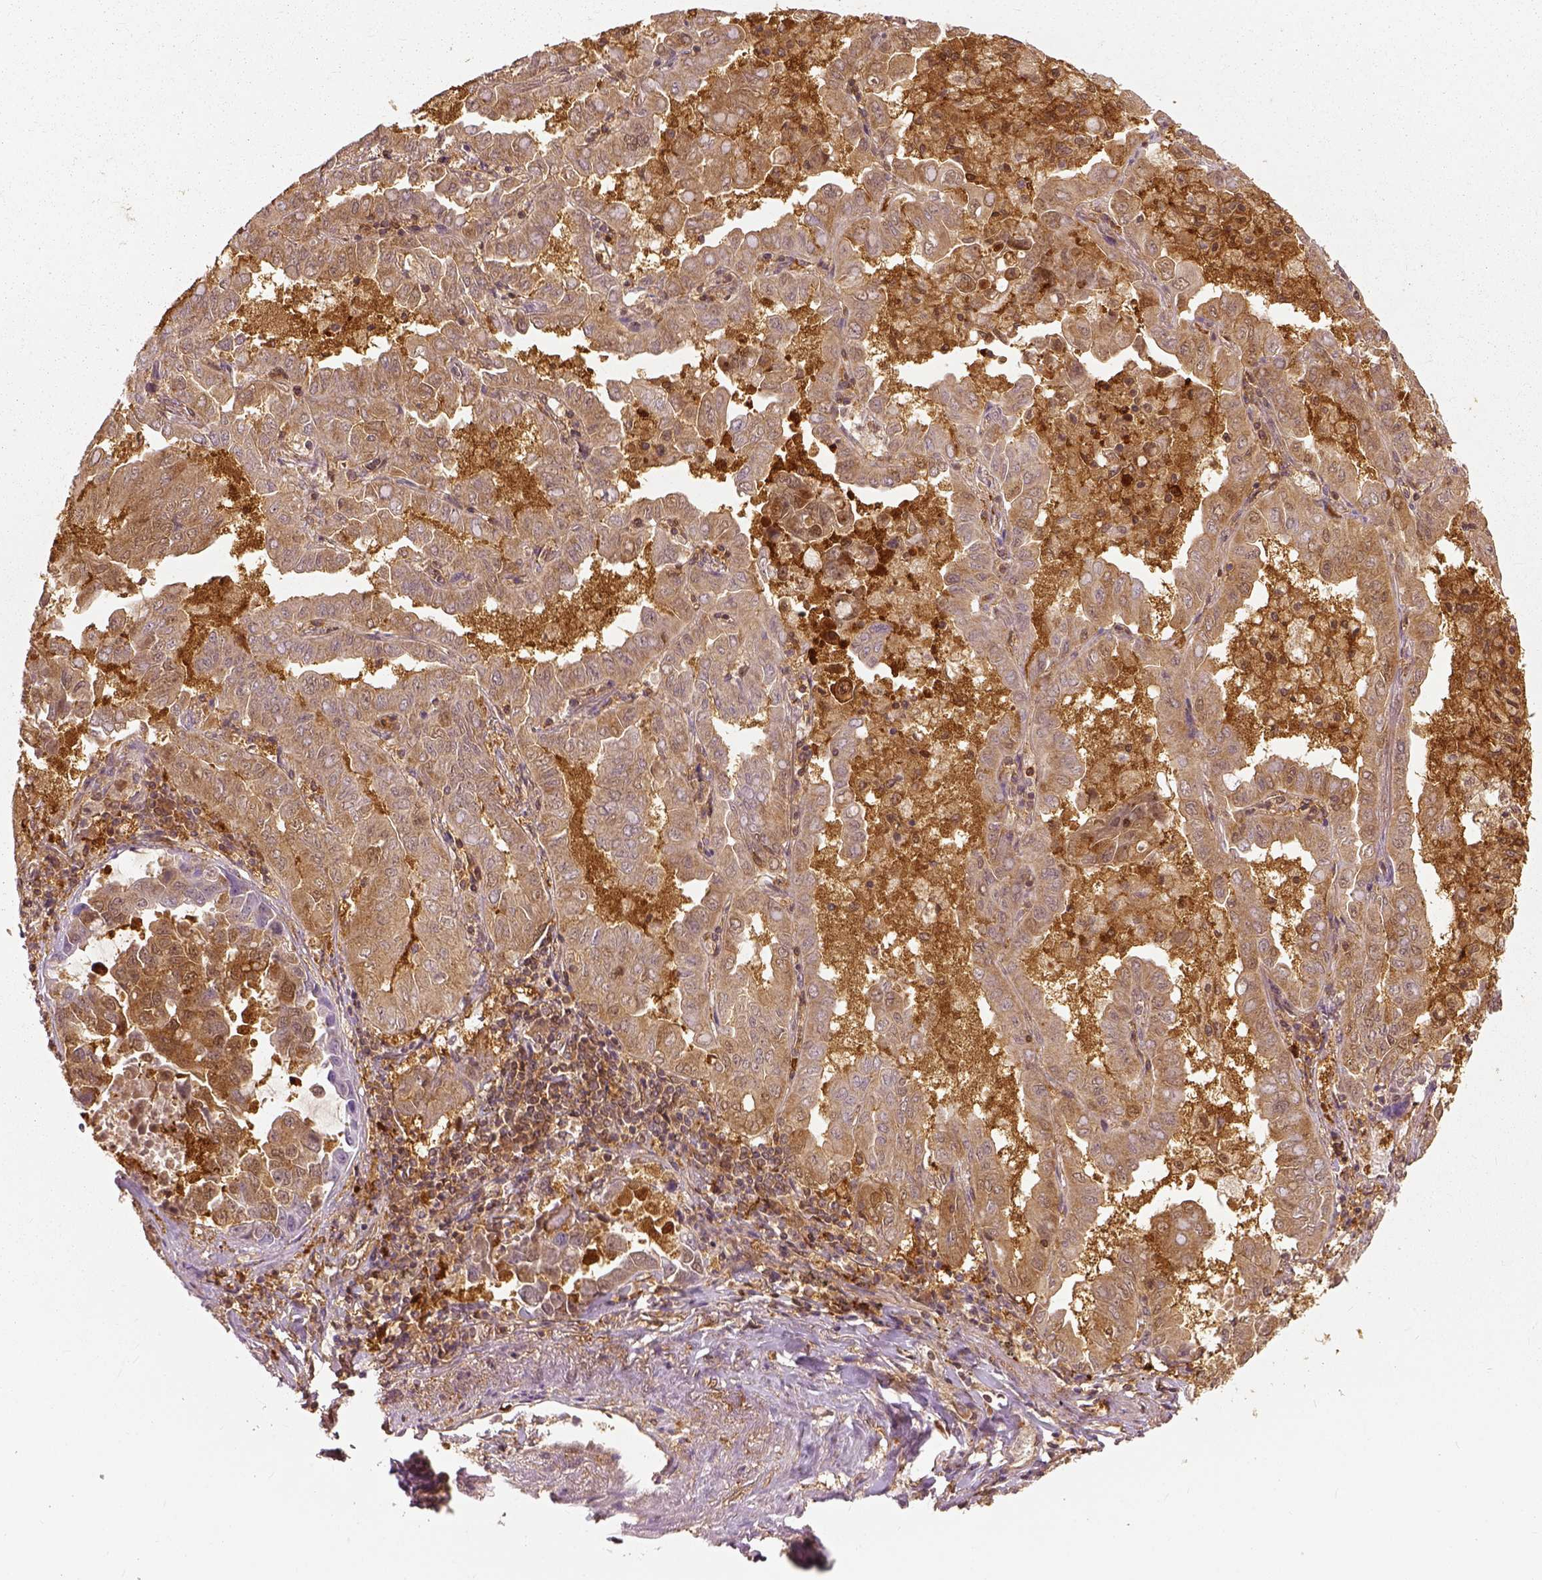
{"staining": {"intensity": "weak", "quantity": ">75%", "location": "cytoplasmic/membranous"}, "tissue": "lung cancer", "cell_type": "Tumor cells", "image_type": "cancer", "snomed": [{"axis": "morphology", "description": "Adenocarcinoma, NOS"}, {"axis": "topography", "description": "Lung"}], "caption": "Lung adenocarcinoma was stained to show a protein in brown. There is low levels of weak cytoplasmic/membranous expression in about >75% of tumor cells.", "gene": "GPI", "patient": {"sex": "male", "age": 64}}